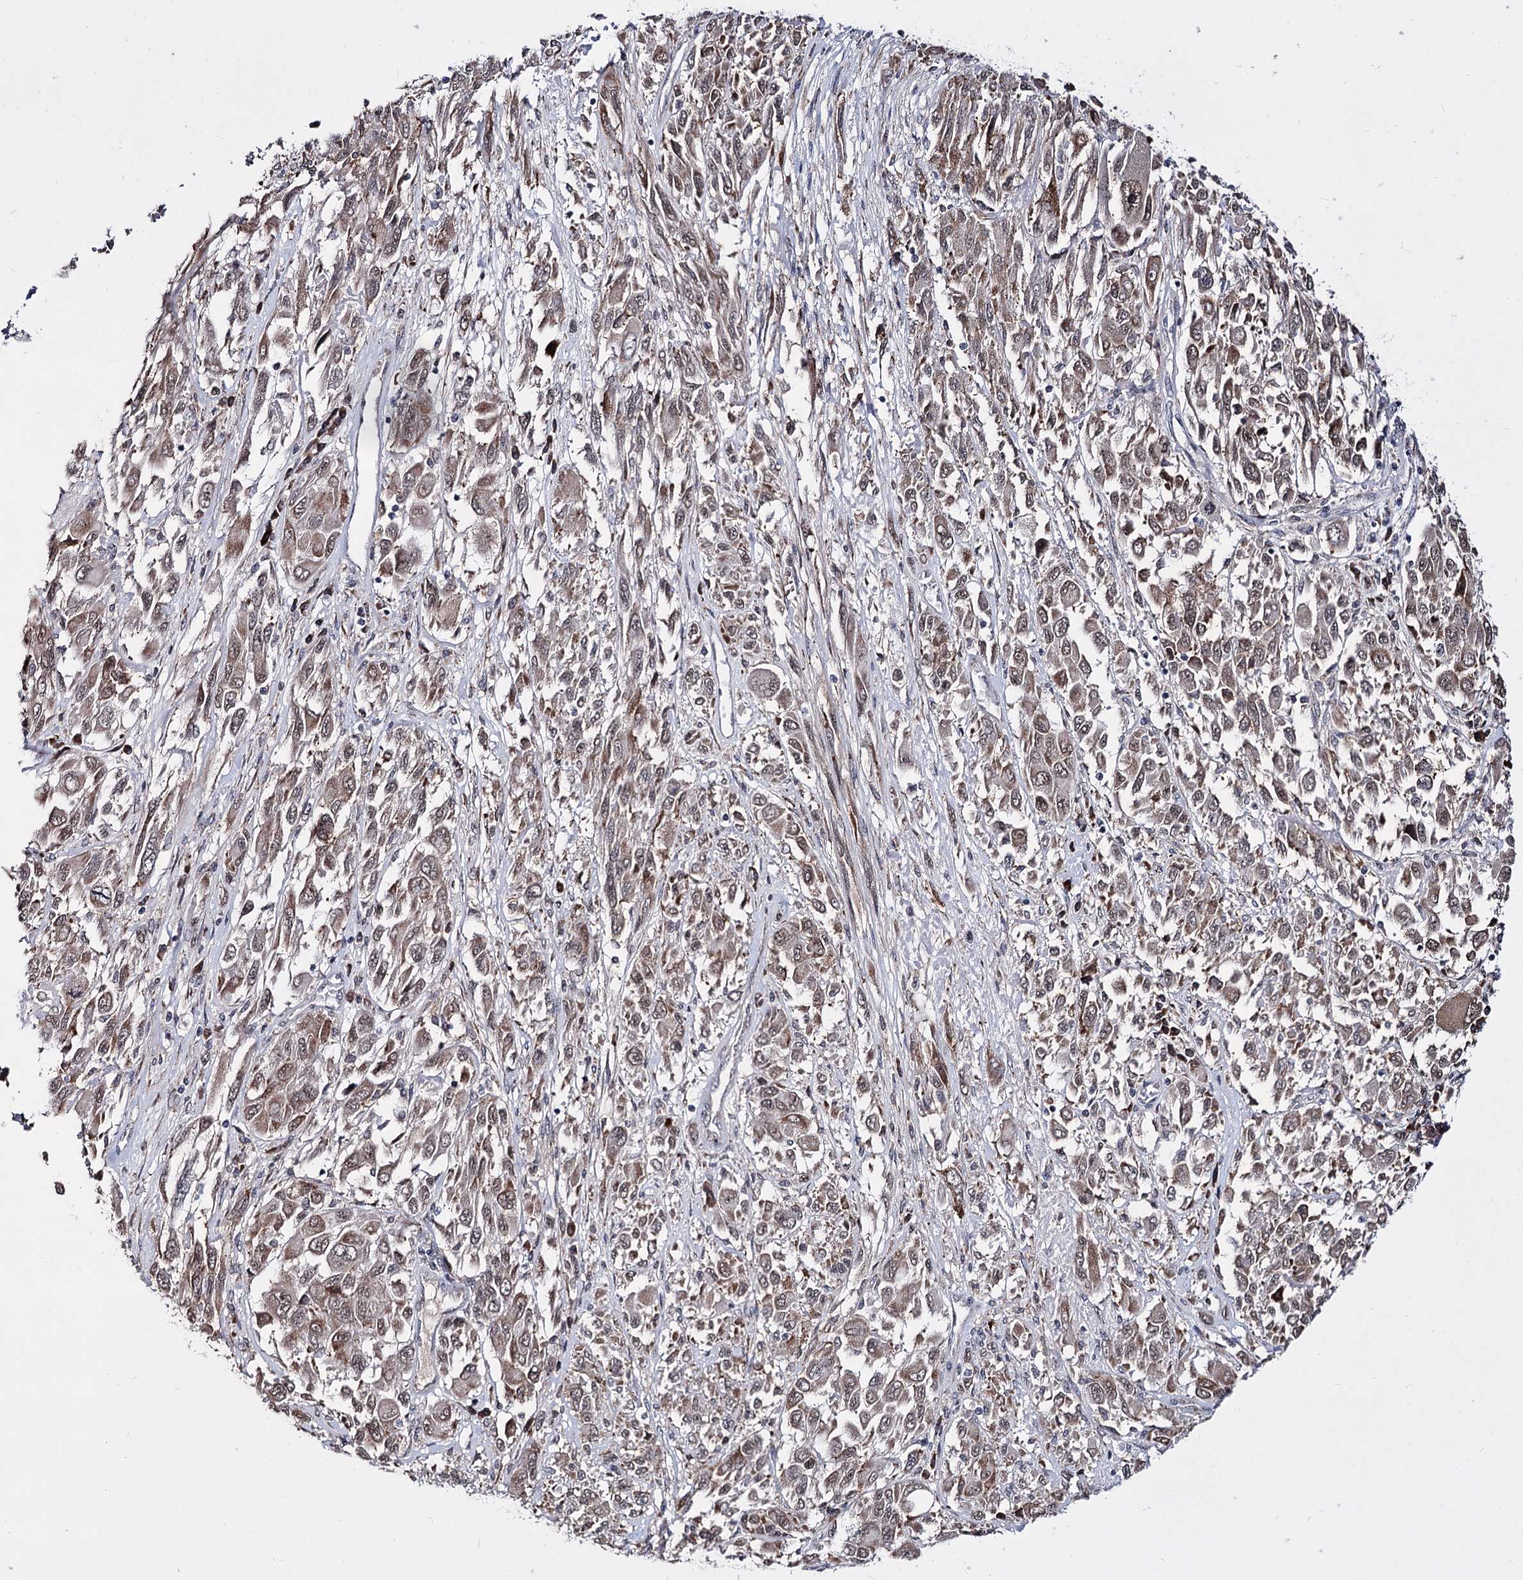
{"staining": {"intensity": "moderate", "quantity": ">75%", "location": "cytoplasmic/membranous,nuclear"}, "tissue": "melanoma", "cell_type": "Tumor cells", "image_type": "cancer", "snomed": [{"axis": "morphology", "description": "Malignant melanoma, NOS"}, {"axis": "topography", "description": "Skin"}], "caption": "Melanoma was stained to show a protein in brown. There is medium levels of moderate cytoplasmic/membranous and nuclear positivity in about >75% of tumor cells.", "gene": "PPRC1", "patient": {"sex": "female", "age": 91}}